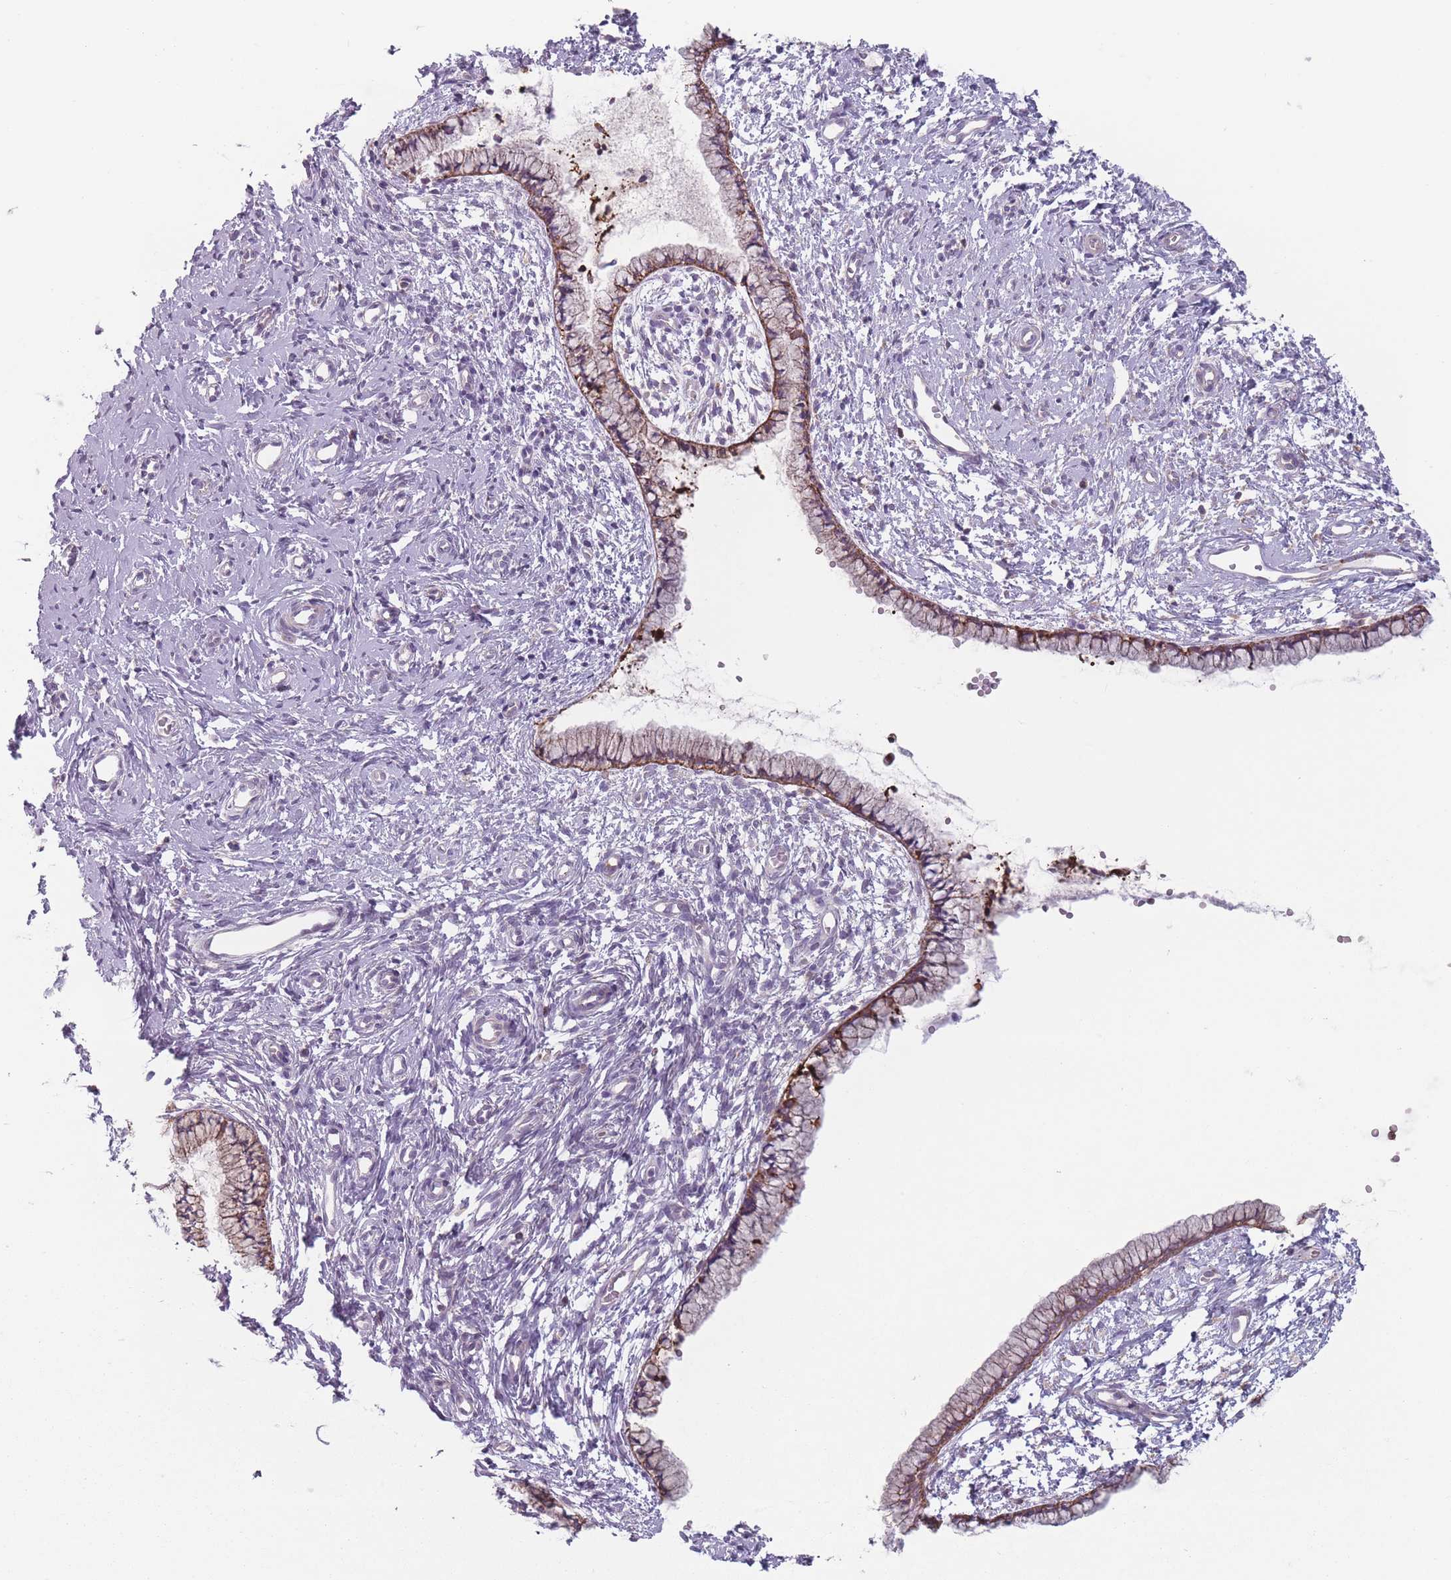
{"staining": {"intensity": "moderate", "quantity": ">75%", "location": "cytoplasmic/membranous"}, "tissue": "cervix", "cell_type": "Glandular cells", "image_type": "normal", "snomed": [{"axis": "morphology", "description": "Normal tissue, NOS"}, {"axis": "topography", "description": "Cervix"}], "caption": "Immunohistochemical staining of unremarkable cervix demonstrates moderate cytoplasmic/membranous protein staining in about >75% of glandular cells. (DAB (3,3'-diaminobenzidine) = brown stain, brightfield microscopy at high magnification).", "gene": "HSBP1L1", "patient": {"sex": "female", "age": 57}}